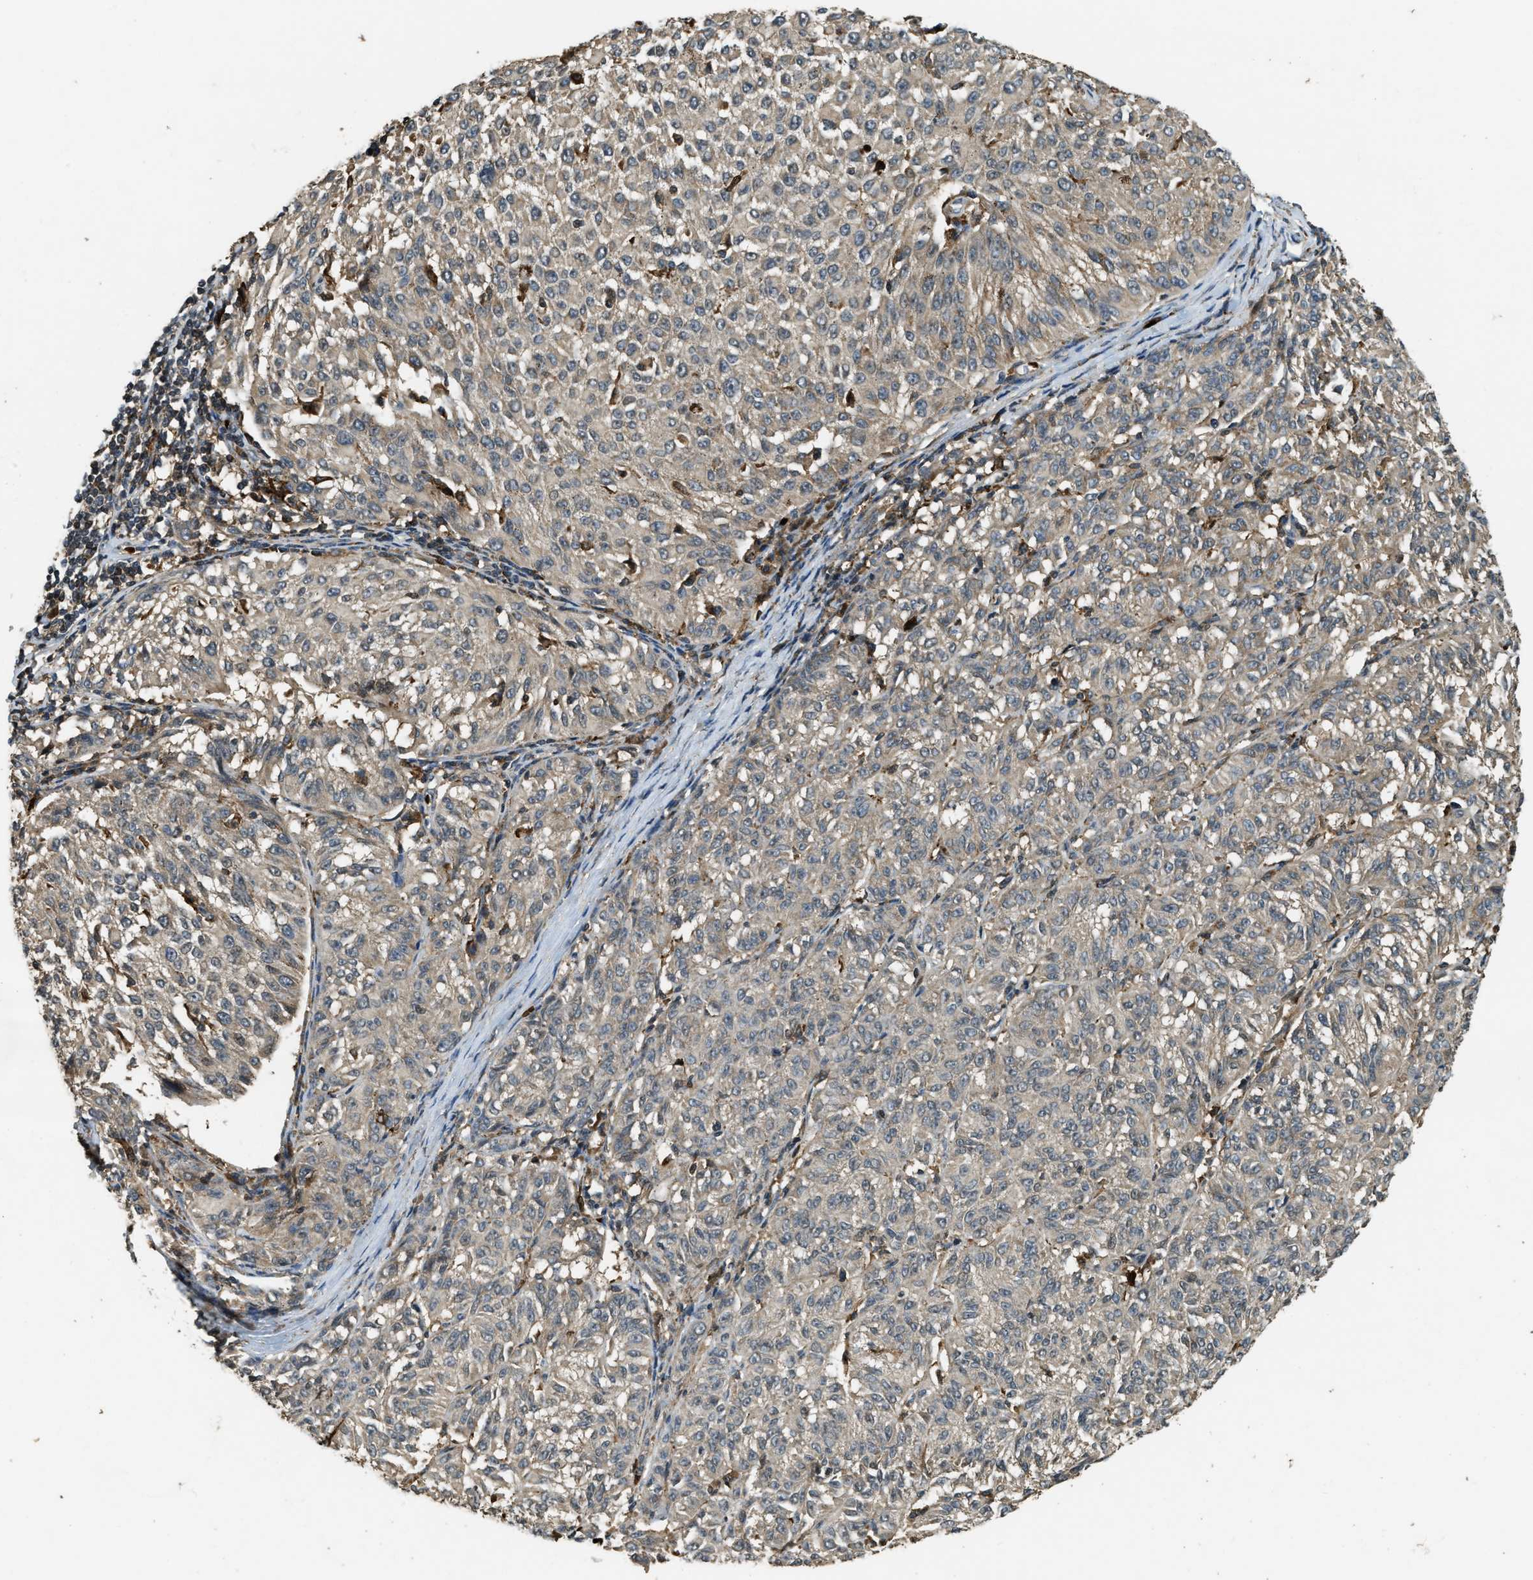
{"staining": {"intensity": "weak", "quantity": ">75%", "location": "cytoplasmic/membranous"}, "tissue": "melanoma", "cell_type": "Tumor cells", "image_type": "cancer", "snomed": [{"axis": "morphology", "description": "Malignant melanoma, NOS"}, {"axis": "topography", "description": "Skin"}], "caption": "Protein staining of malignant melanoma tissue shows weak cytoplasmic/membranous positivity in about >75% of tumor cells. Immunohistochemistry stains the protein of interest in brown and the nuclei are stained blue.", "gene": "RNF141", "patient": {"sex": "female", "age": 72}}